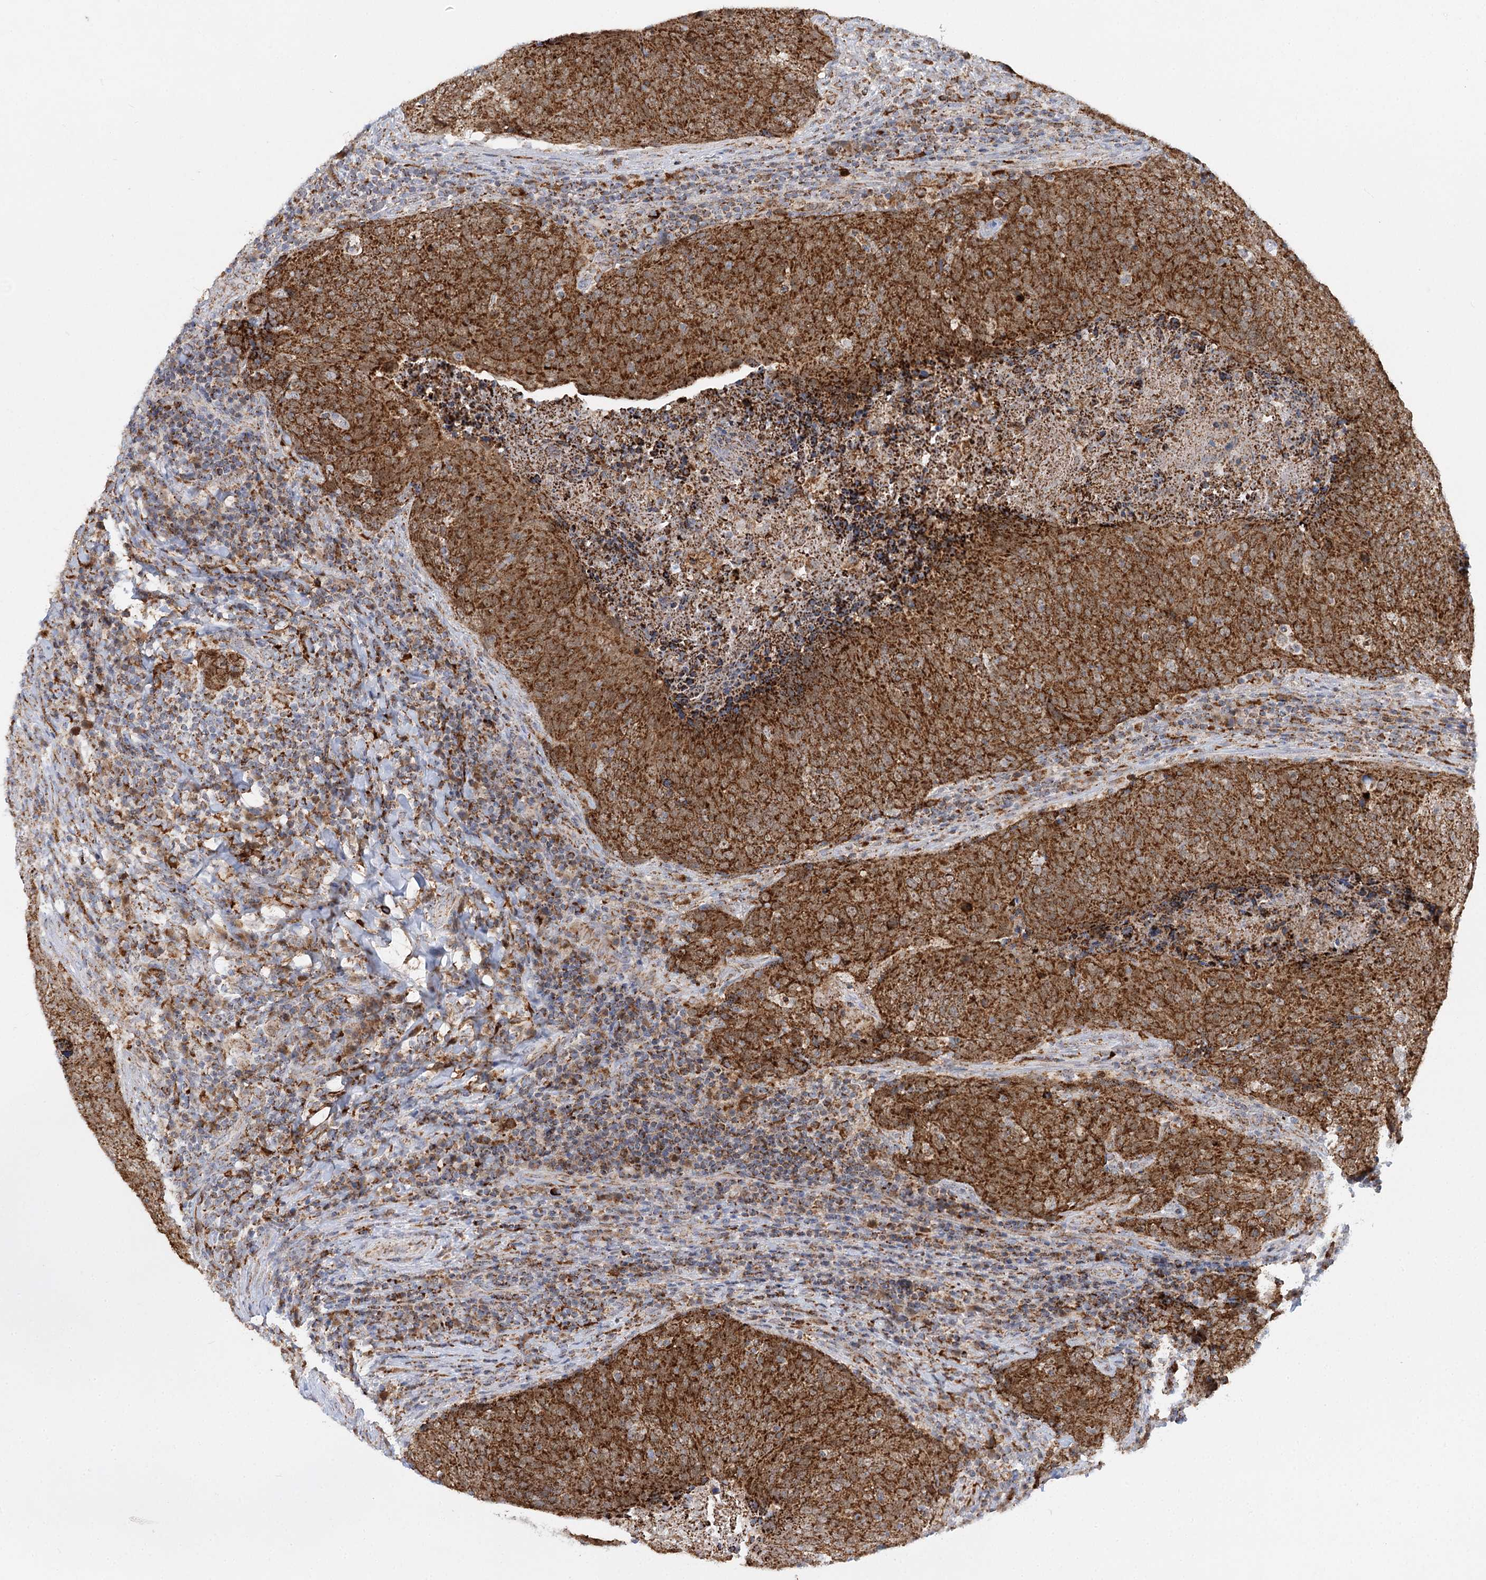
{"staining": {"intensity": "strong", "quantity": ">75%", "location": "cytoplasmic/membranous"}, "tissue": "head and neck cancer", "cell_type": "Tumor cells", "image_type": "cancer", "snomed": [{"axis": "morphology", "description": "Squamous cell carcinoma, NOS"}, {"axis": "morphology", "description": "Squamous cell carcinoma, metastatic, NOS"}, {"axis": "topography", "description": "Lymph node"}, {"axis": "topography", "description": "Head-Neck"}], "caption": "Immunohistochemical staining of human squamous cell carcinoma (head and neck) reveals strong cytoplasmic/membranous protein expression in approximately >75% of tumor cells.", "gene": "TAS1R1", "patient": {"sex": "male", "age": 62}}